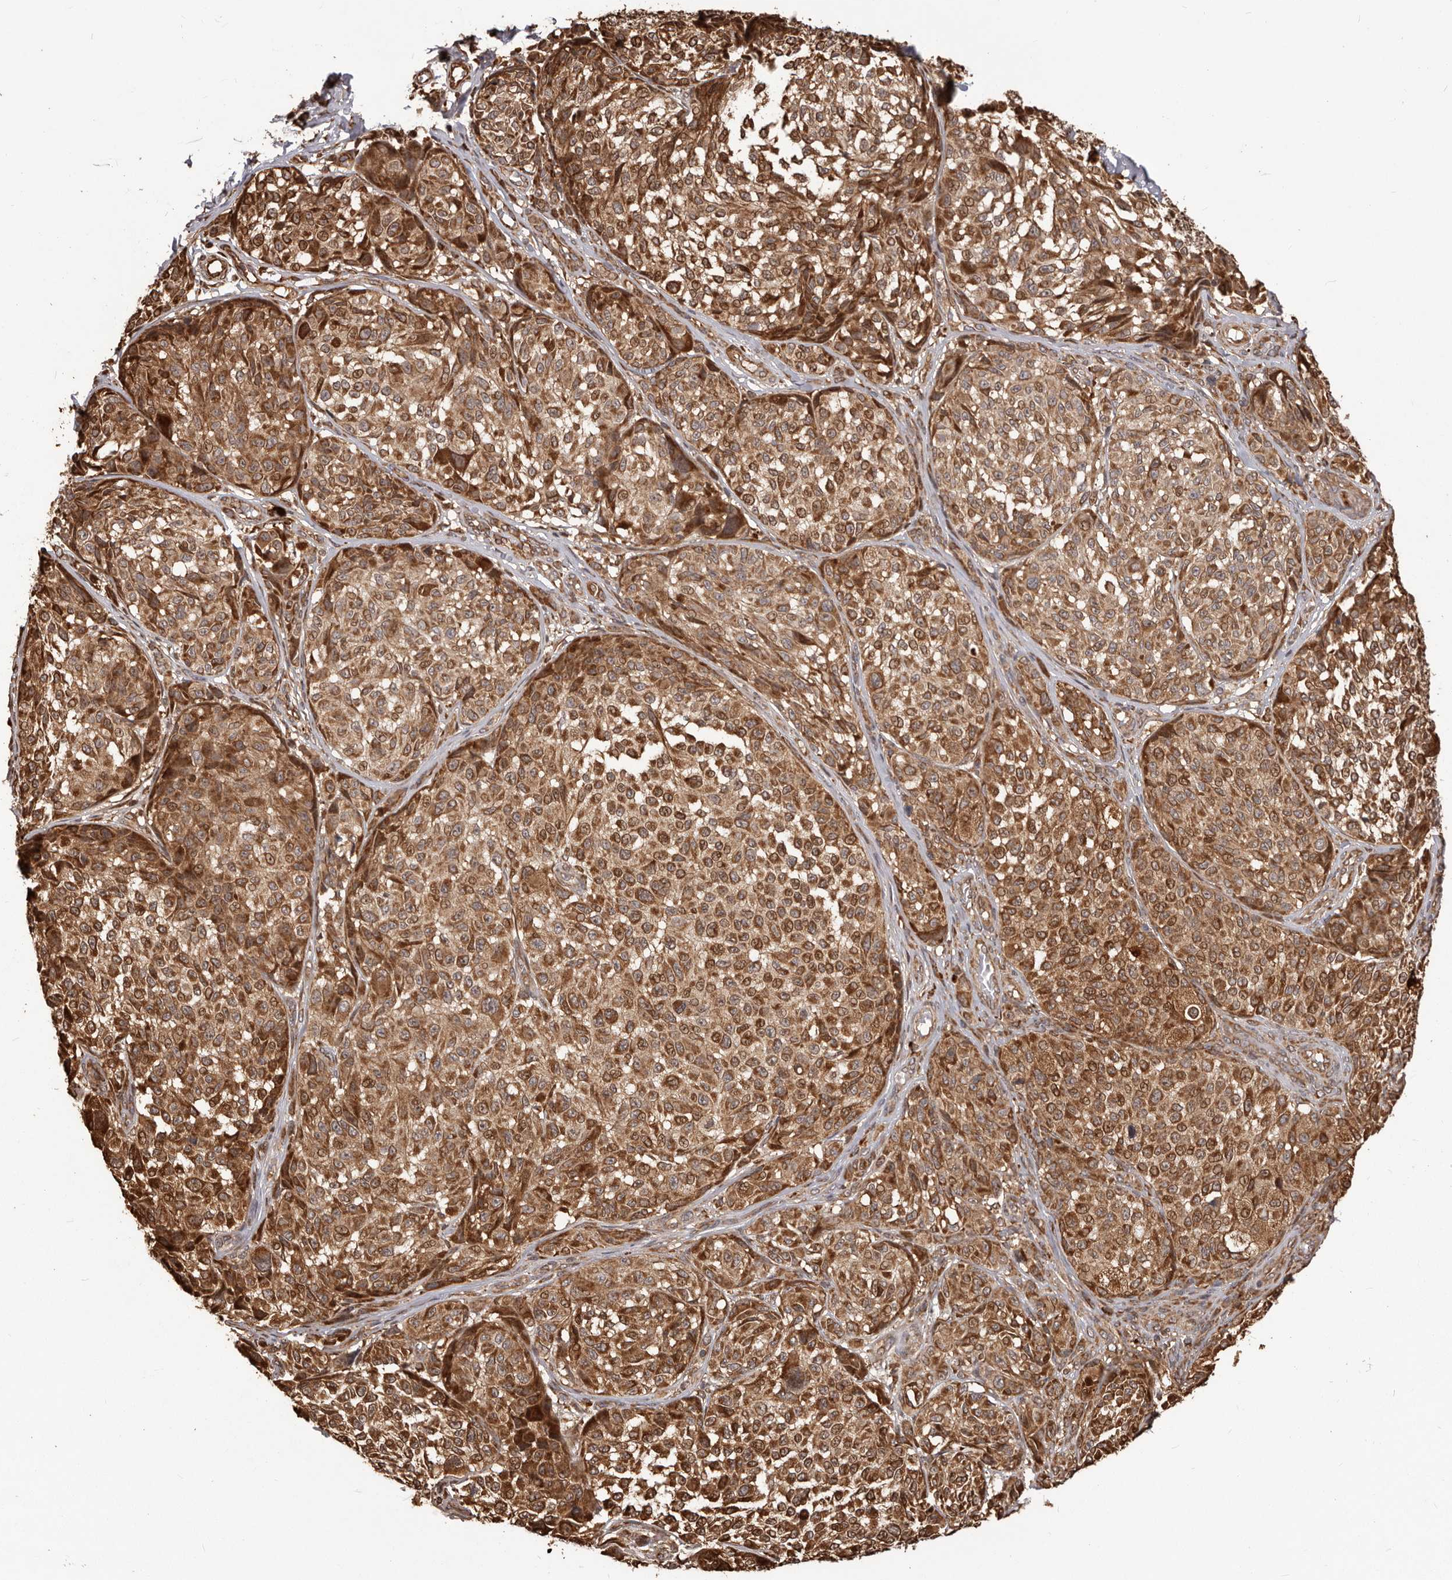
{"staining": {"intensity": "strong", "quantity": ">75%", "location": "cytoplasmic/membranous"}, "tissue": "melanoma", "cell_type": "Tumor cells", "image_type": "cancer", "snomed": [{"axis": "morphology", "description": "Malignant melanoma, NOS"}, {"axis": "topography", "description": "Skin"}], "caption": "The photomicrograph shows a brown stain indicating the presence of a protein in the cytoplasmic/membranous of tumor cells in malignant melanoma.", "gene": "MTO1", "patient": {"sex": "male", "age": 83}}